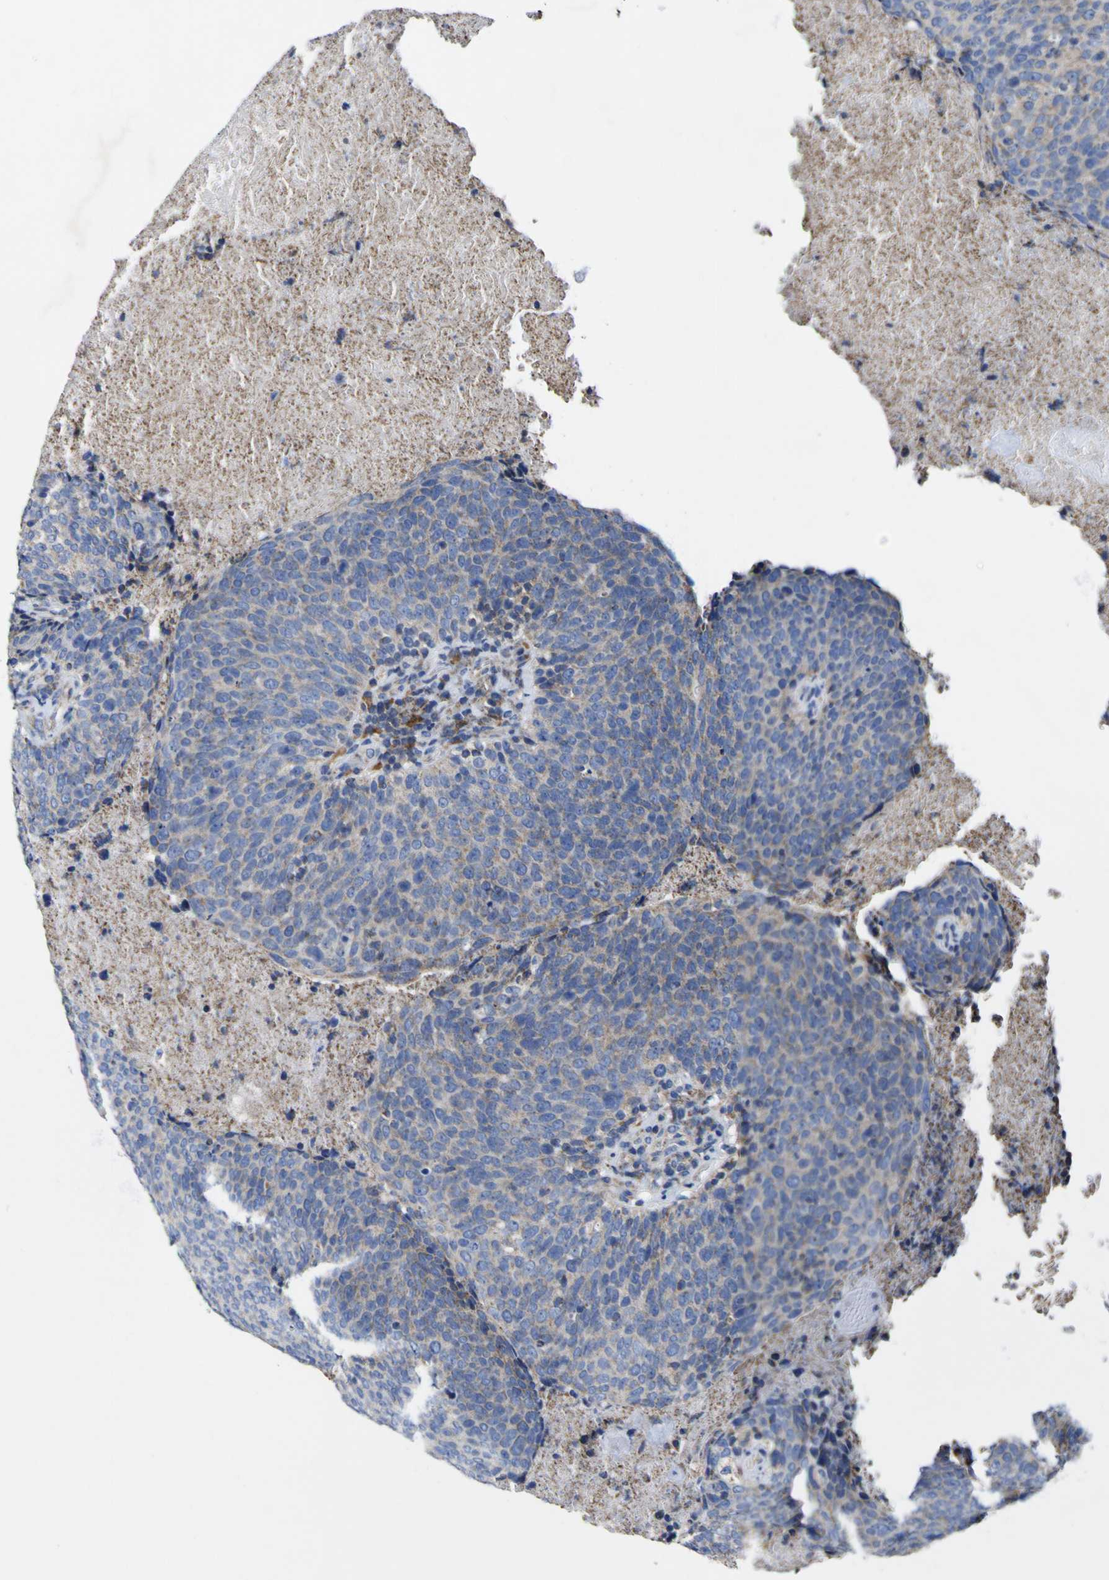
{"staining": {"intensity": "moderate", "quantity": ">75%", "location": "cytoplasmic/membranous"}, "tissue": "head and neck cancer", "cell_type": "Tumor cells", "image_type": "cancer", "snomed": [{"axis": "morphology", "description": "Squamous cell carcinoma, NOS"}, {"axis": "morphology", "description": "Squamous cell carcinoma, metastatic, NOS"}, {"axis": "topography", "description": "Lymph node"}, {"axis": "topography", "description": "Head-Neck"}], "caption": "Immunohistochemistry (IHC) histopathology image of head and neck cancer (squamous cell carcinoma) stained for a protein (brown), which displays medium levels of moderate cytoplasmic/membranous expression in approximately >75% of tumor cells.", "gene": "CCDC90B", "patient": {"sex": "male", "age": 62}}